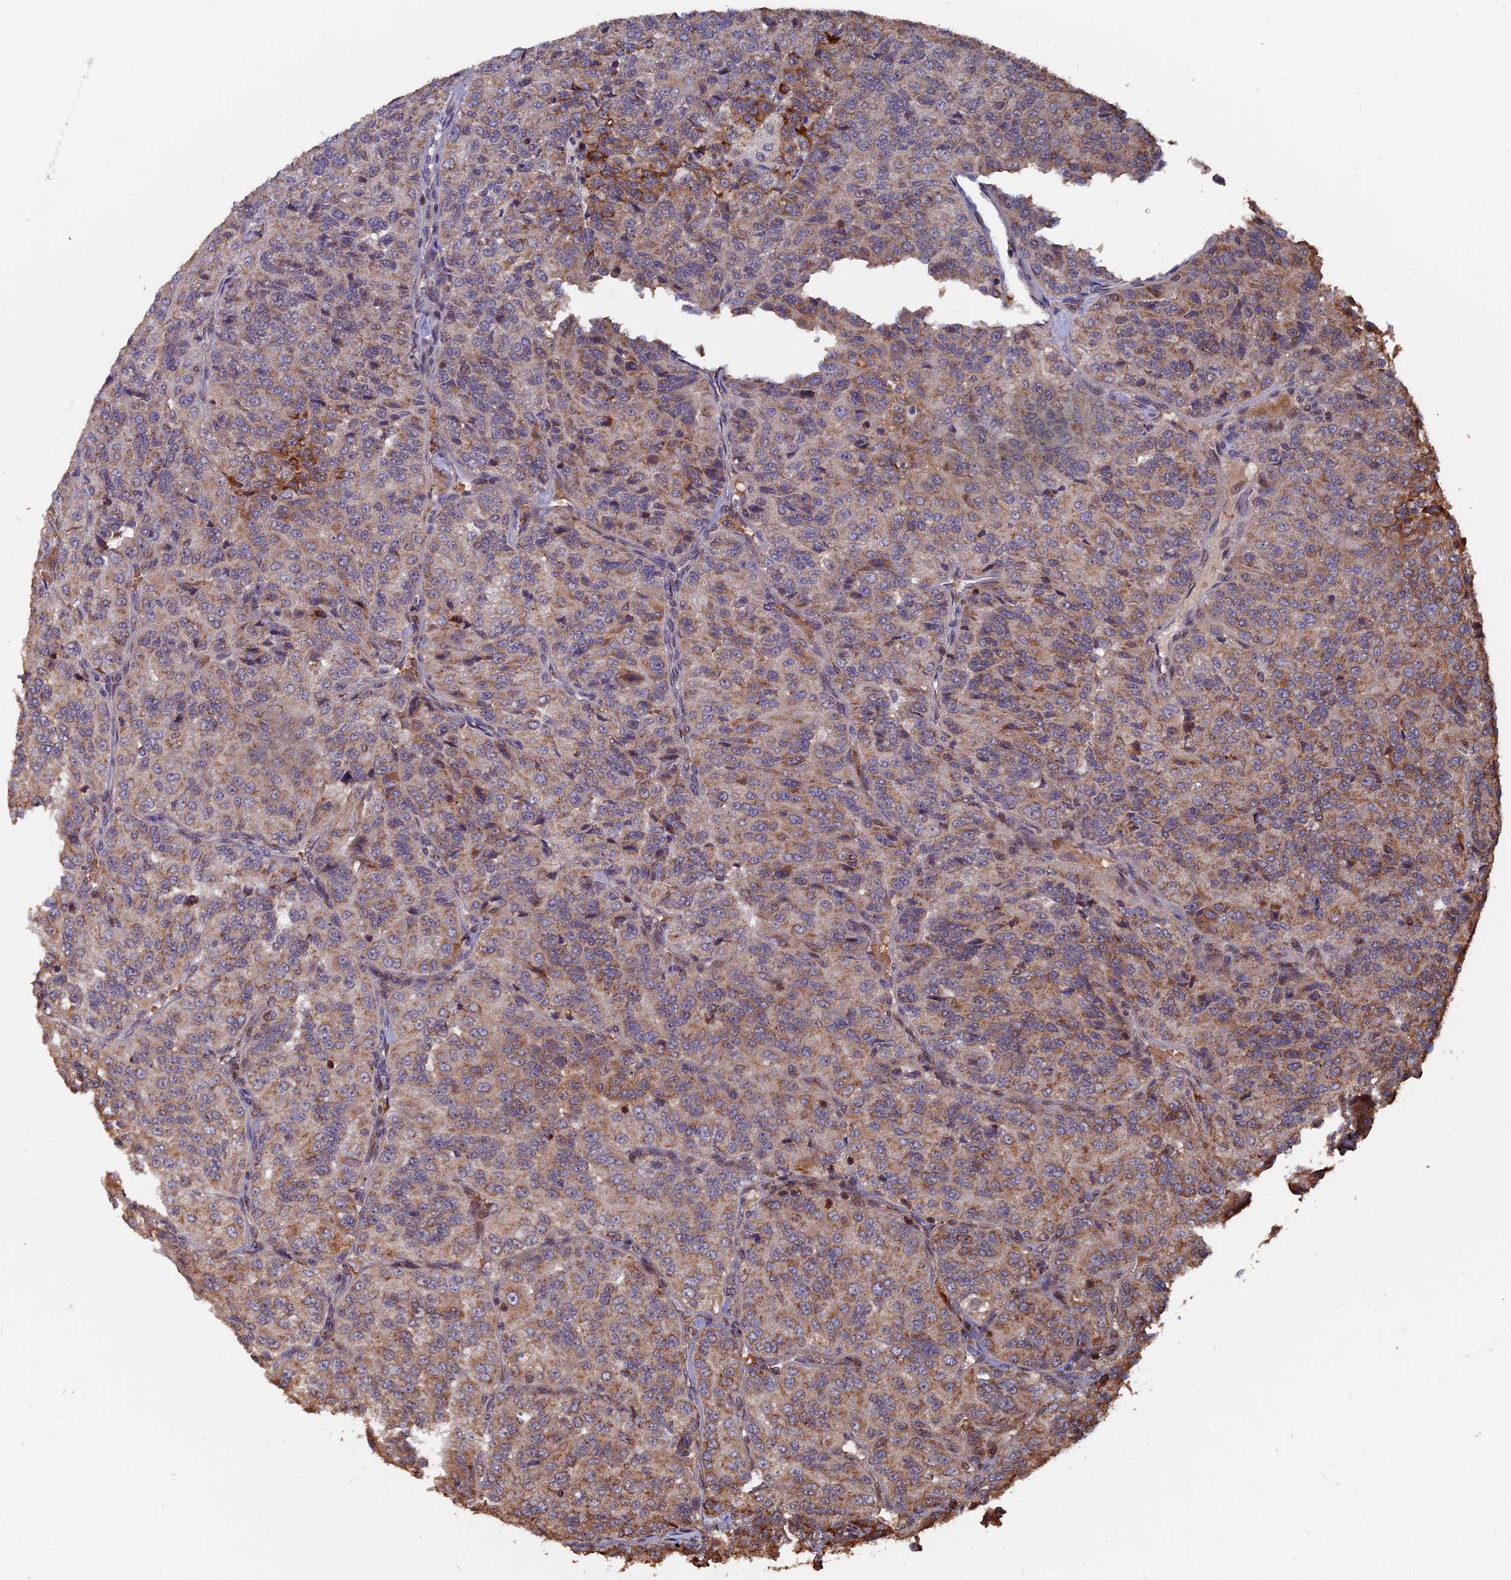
{"staining": {"intensity": "moderate", "quantity": "25%-75%", "location": "cytoplasmic/membranous"}, "tissue": "renal cancer", "cell_type": "Tumor cells", "image_type": "cancer", "snomed": [{"axis": "morphology", "description": "Adenocarcinoma, NOS"}, {"axis": "topography", "description": "Kidney"}], "caption": "Immunohistochemical staining of adenocarcinoma (renal) exhibits moderate cytoplasmic/membranous protein expression in about 25%-75% of tumor cells.", "gene": "RASGRF1", "patient": {"sex": "female", "age": 63}}